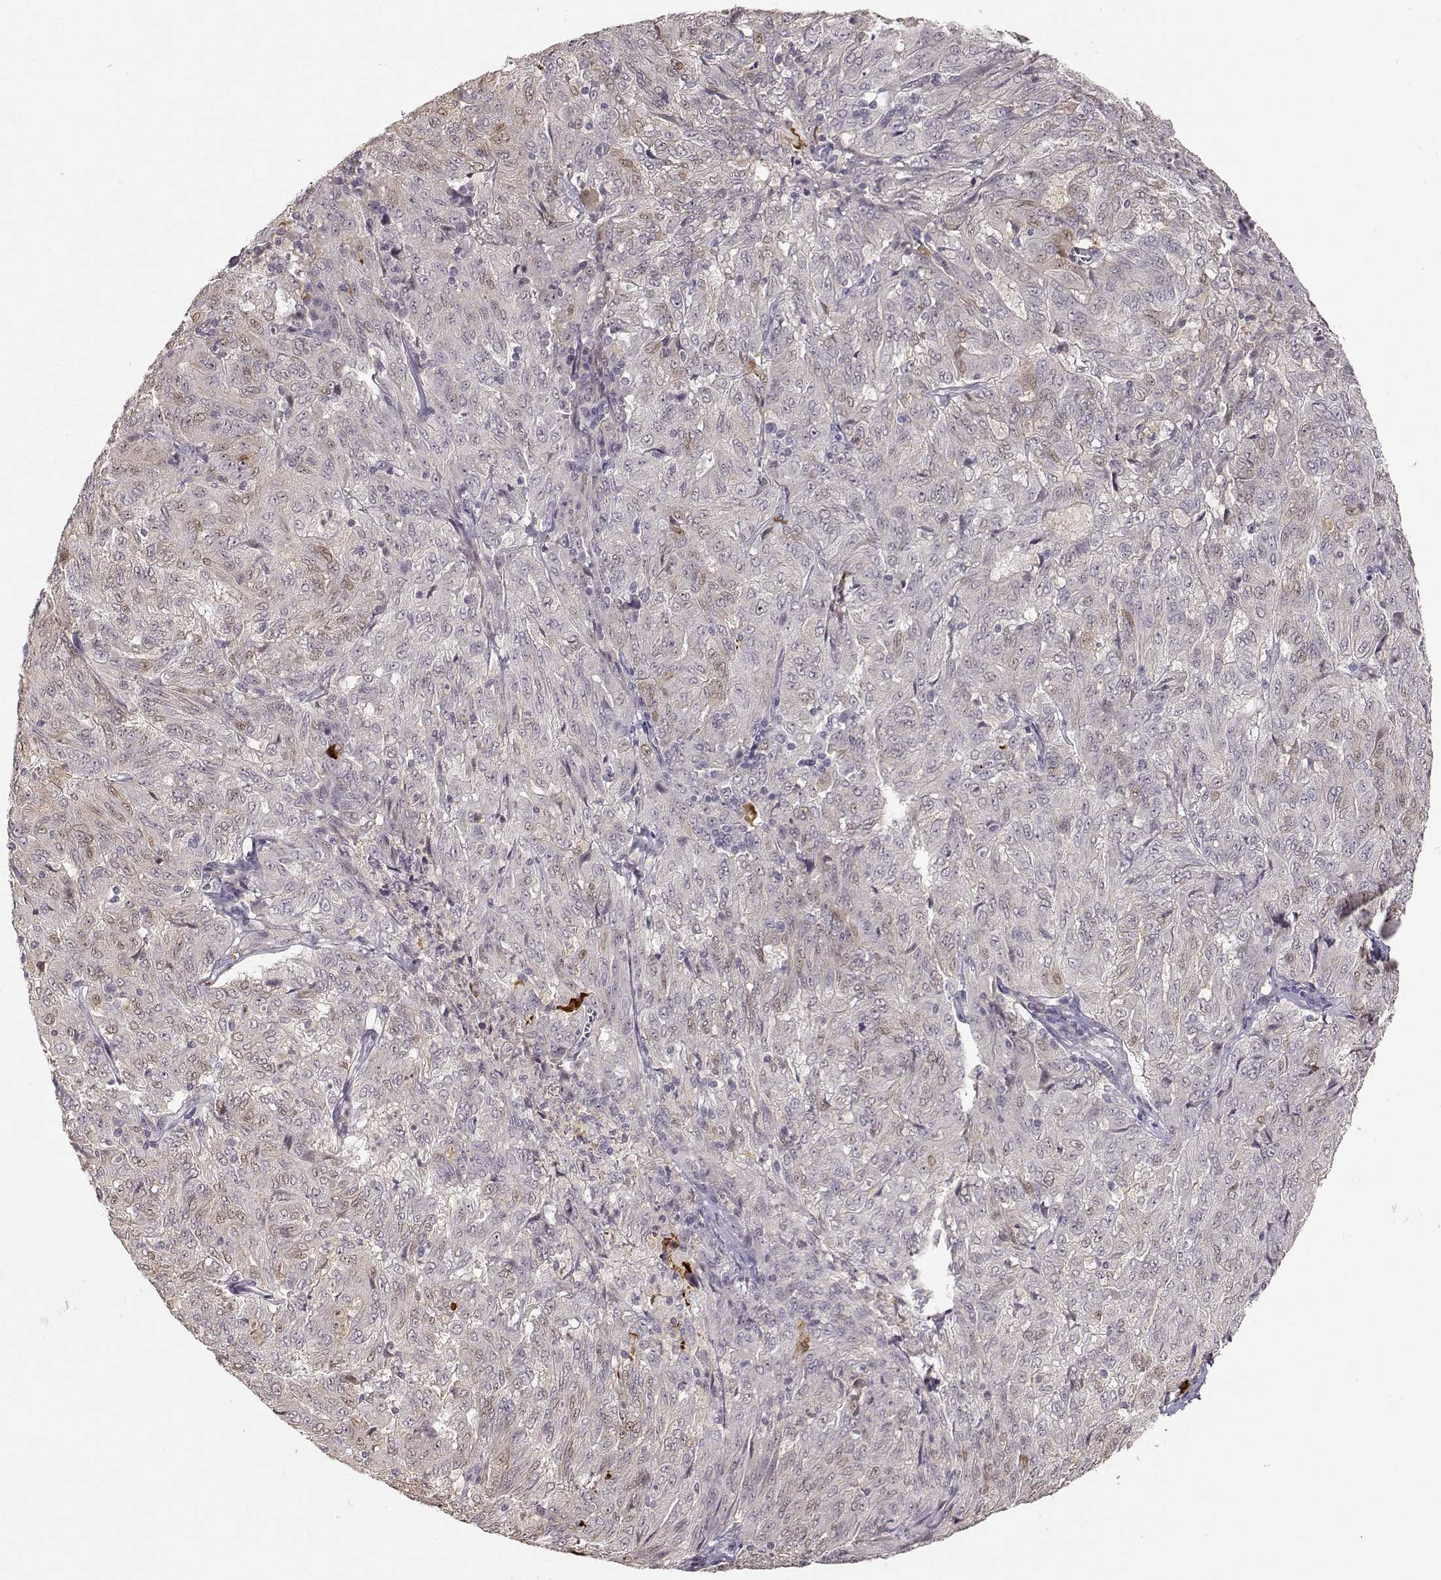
{"staining": {"intensity": "negative", "quantity": "none", "location": "none"}, "tissue": "pancreatic cancer", "cell_type": "Tumor cells", "image_type": "cancer", "snomed": [{"axis": "morphology", "description": "Adenocarcinoma, NOS"}, {"axis": "topography", "description": "Pancreas"}], "caption": "A high-resolution histopathology image shows immunohistochemistry (IHC) staining of pancreatic adenocarcinoma, which demonstrates no significant staining in tumor cells.", "gene": "S100B", "patient": {"sex": "male", "age": 63}}